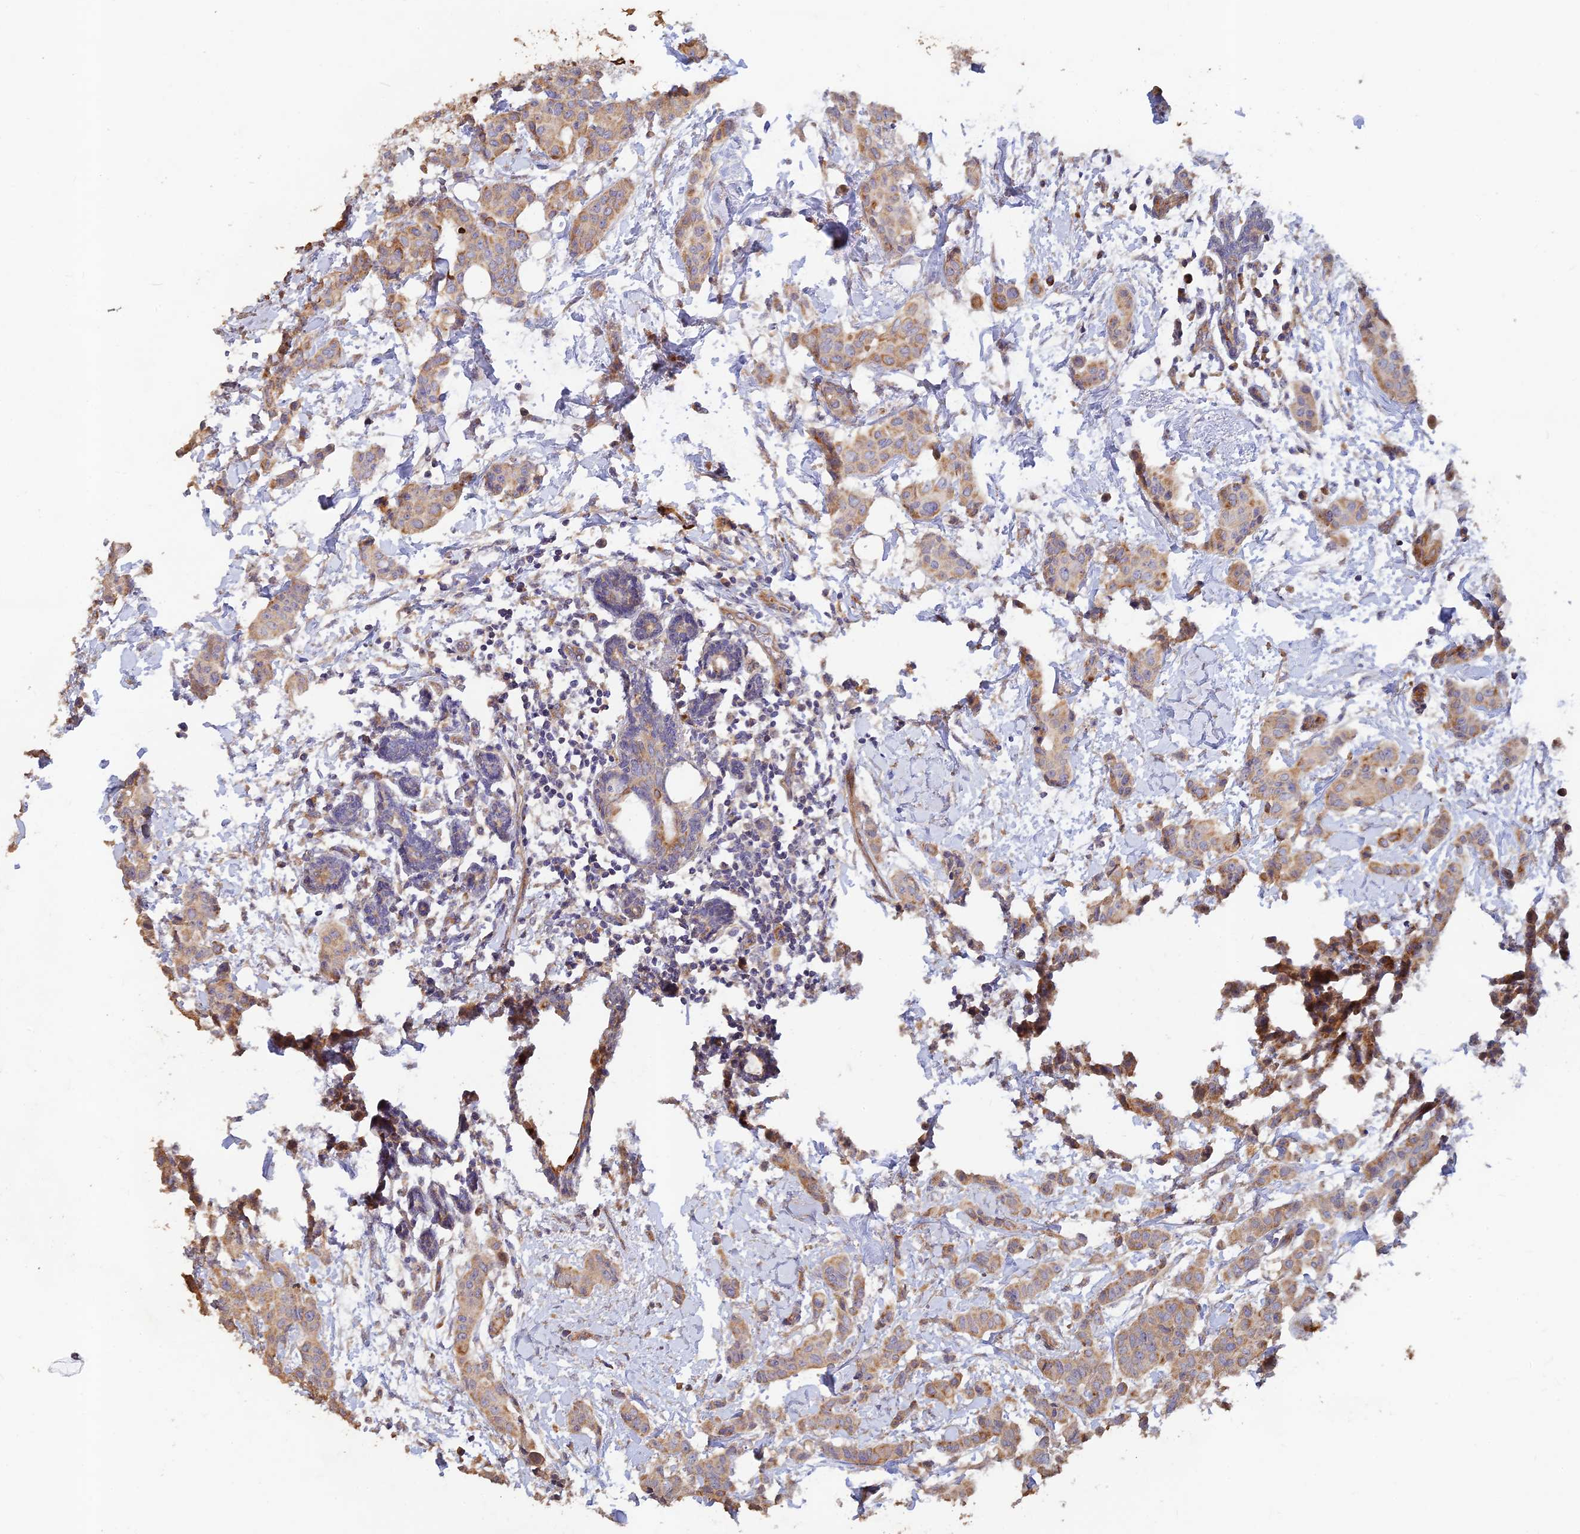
{"staining": {"intensity": "weak", "quantity": ">75%", "location": "cytoplasmic/membranous"}, "tissue": "breast cancer", "cell_type": "Tumor cells", "image_type": "cancer", "snomed": [{"axis": "morphology", "description": "Duct carcinoma"}, {"axis": "topography", "description": "Breast"}], "caption": "Immunohistochemical staining of invasive ductal carcinoma (breast) demonstrates low levels of weak cytoplasmic/membranous protein positivity in approximately >75% of tumor cells.", "gene": "GMCL1", "patient": {"sex": "female", "age": 40}}